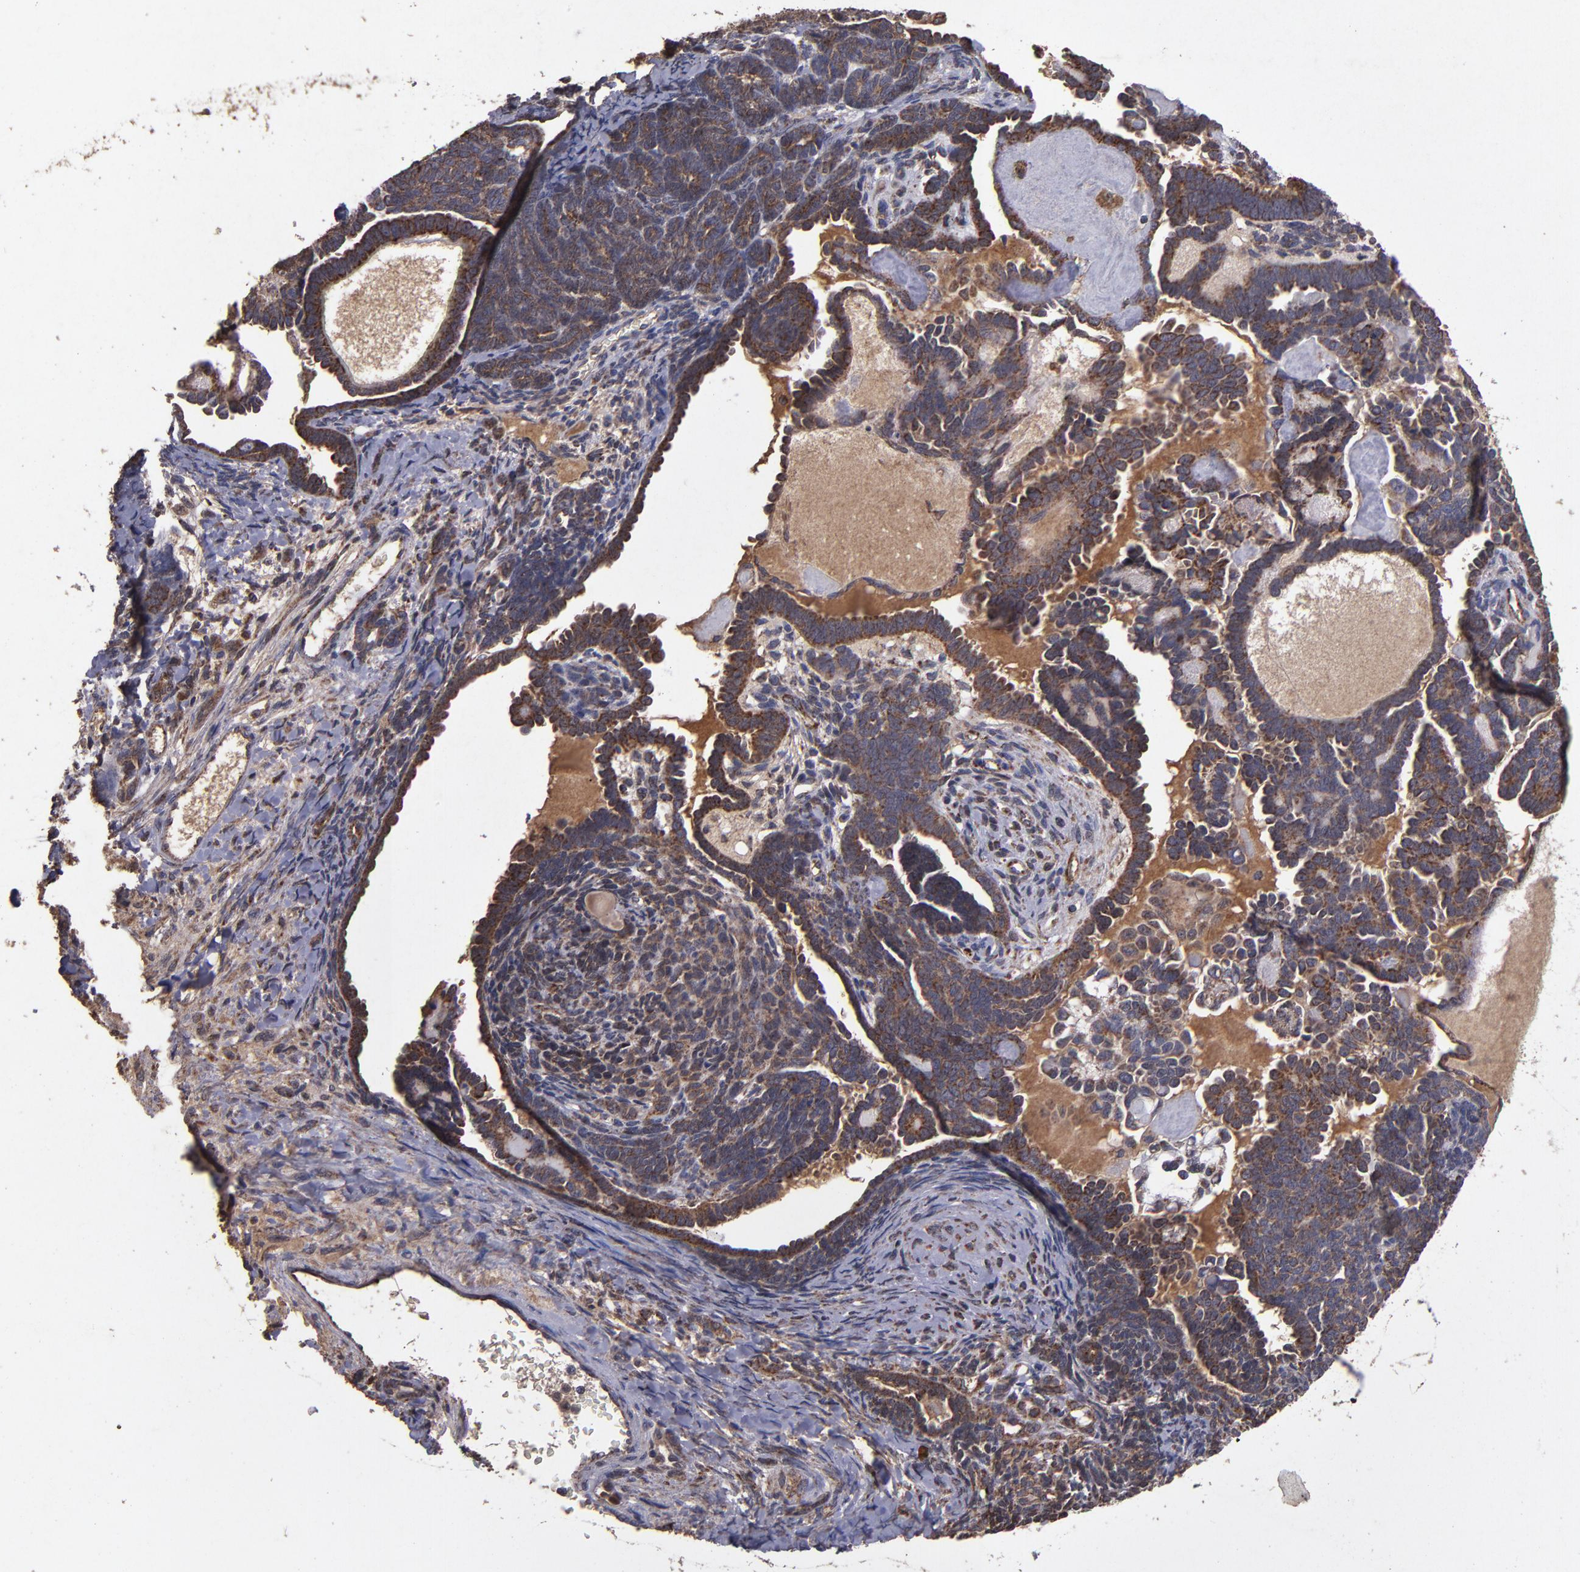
{"staining": {"intensity": "moderate", "quantity": ">75%", "location": "cytoplasmic/membranous"}, "tissue": "endometrial cancer", "cell_type": "Tumor cells", "image_type": "cancer", "snomed": [{"axis": "morphology", "description": "Neoplasm, malignant, NOS"}, {"axis": "topography", "description": "Endometrium"}], "caption": "A photomicrograph showing moderate cytoplasmic/membranous staining in approximately >75% of tumor cells in endometrial malignant neoplasm, as visualized by brown immunohistochemical staining.", "gene": "TIMM9", "patient": {"sex": "female", "age": 74}}